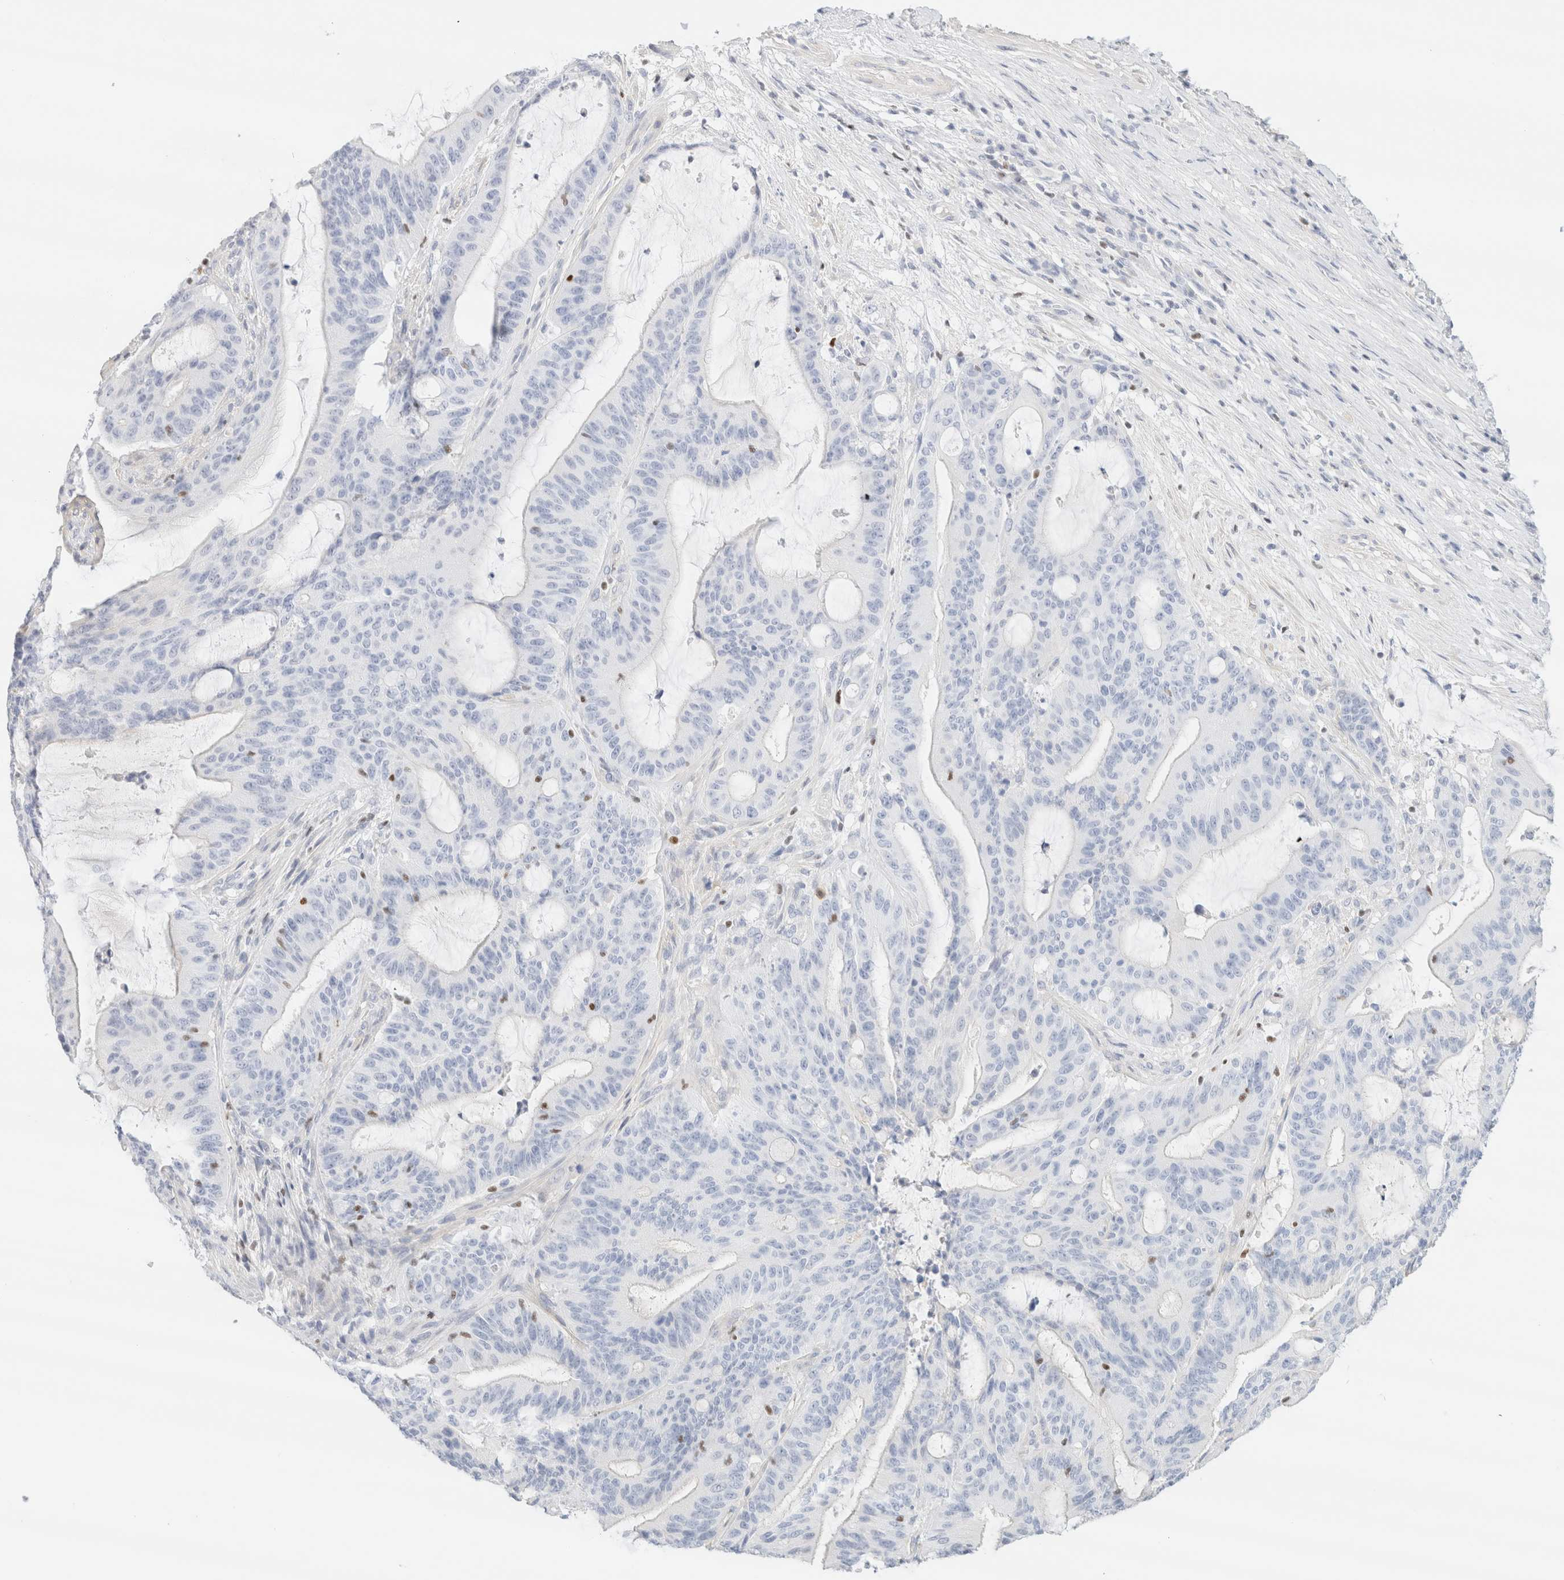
{"staining": {"intensity": "negative", "quantity": "none", "location": "none"}, "tissue": "liver cancer", "cell_type": "Tumor cells", "image_type": "cancer", "snomed": [{"axis": "morphology", "description": "Normal tissue, NOS"}, {"axis": "morphology", "description": "Cholangiocarcinoma"}, {"axis": "topography", "description": "Liver"}, {"axis": "topography", "description": "Peripheral nerve tissue"}], "caption": "Immunohistochemistry (IHC) micrograph of cholangiocarcinoma (liver) stained for a protein (brown), which displays no staining in tumor cells.", "gene": "IKZF3", "patient": {"sex": "female", "age": 73}}